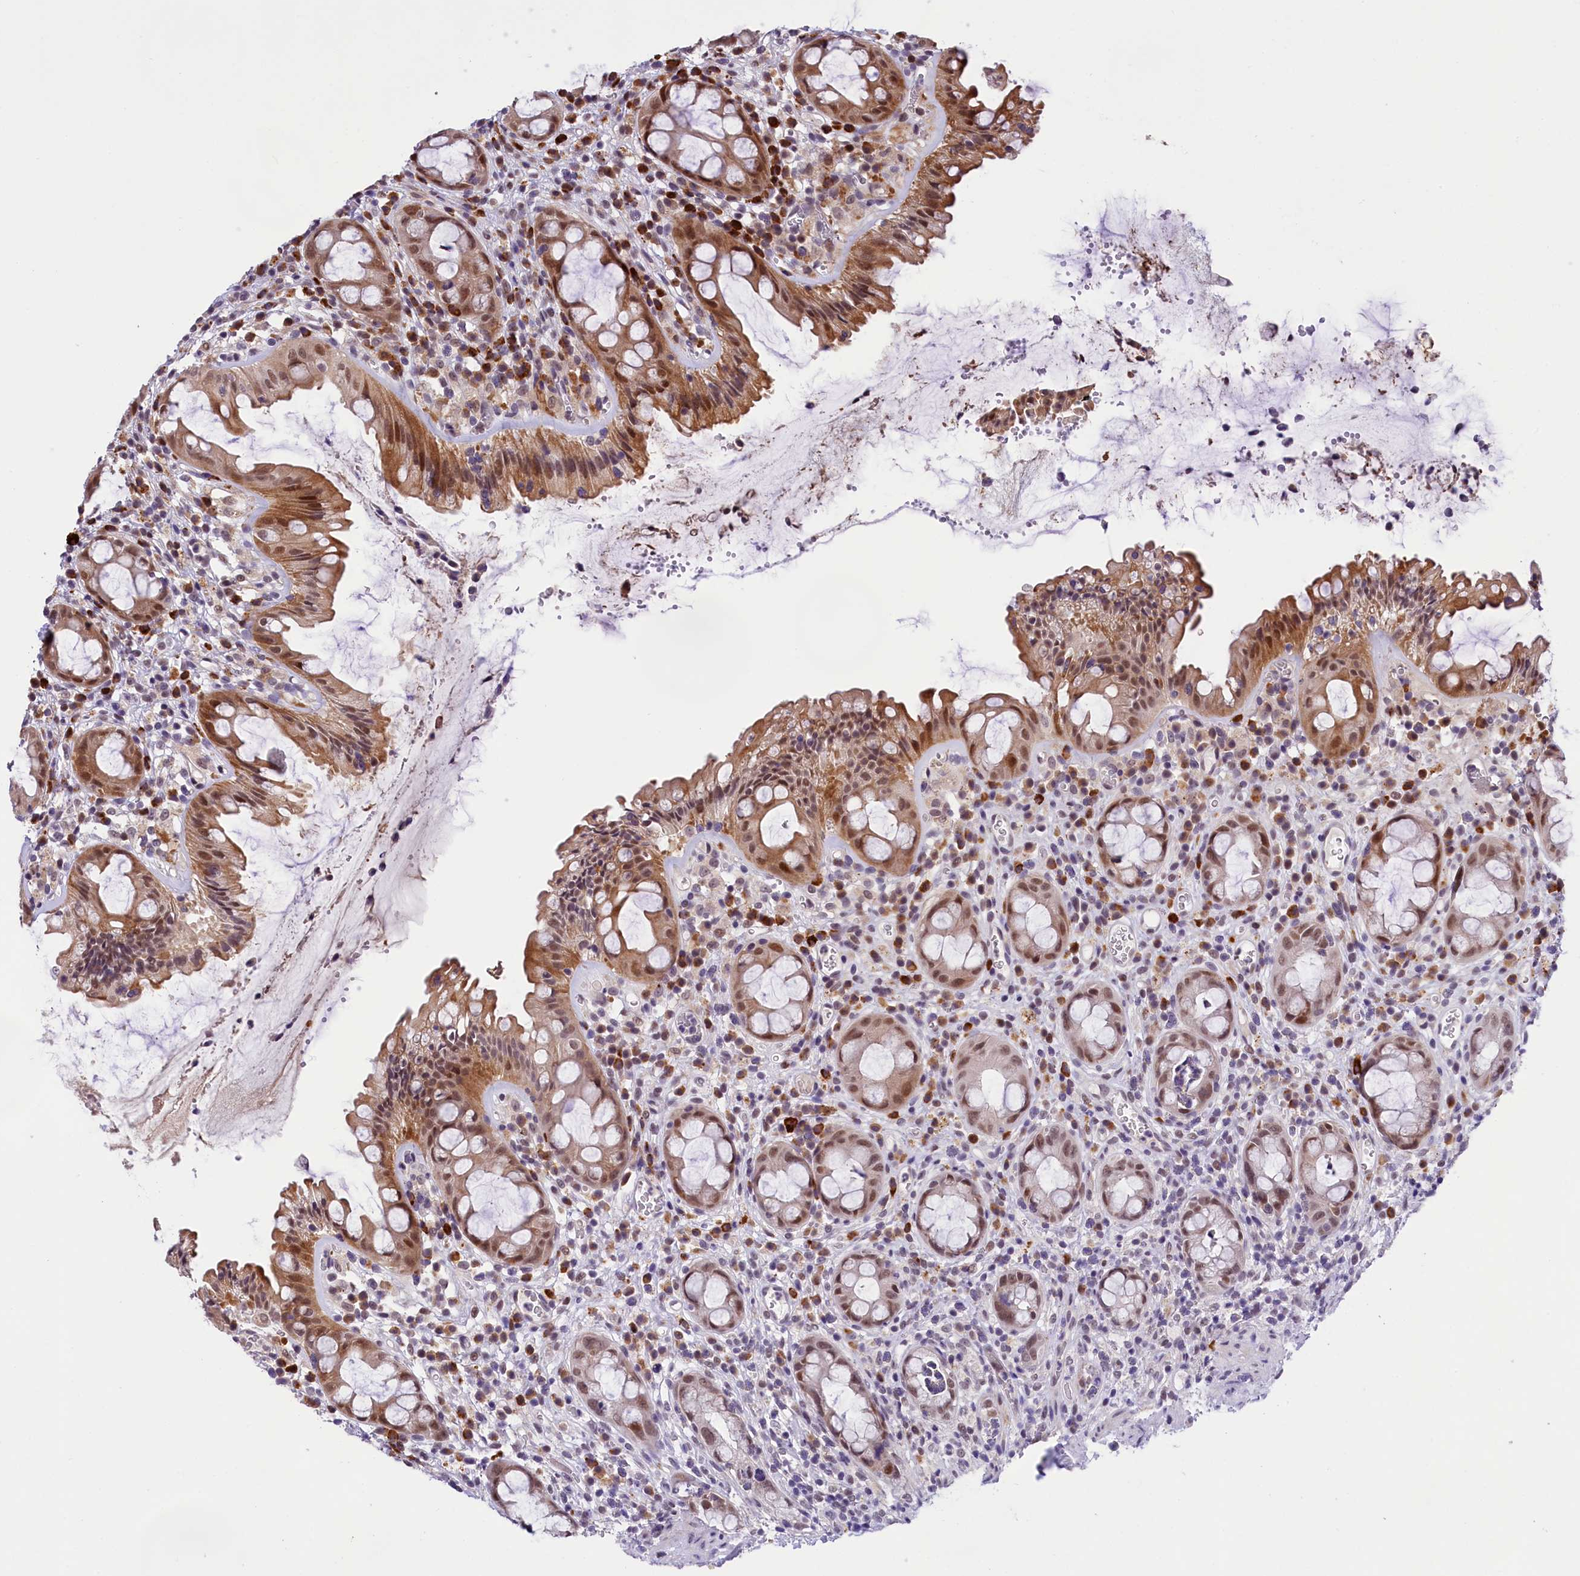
{"staining": {"intensity": "moderate", "quantity": ">75%", "location": "cytoplasmic/membranous,nuclear"}, "tissue": "rectum", "cell_type": "Glandular cells", "image_type": "normal", "snomed": [{"axis": "morphology", "description": "Normal tissue, NOS"}, {"axis": "topography", "description": "Rectum"}], "caption": "A medium amount of moderate cytoplasmic/membranous,nuclear expression is appreciated in approximately >75% of glandular cells in unremarkable rectum.", "gene": "FBXO45", "patient": {"sex": "female", "age": 57}}